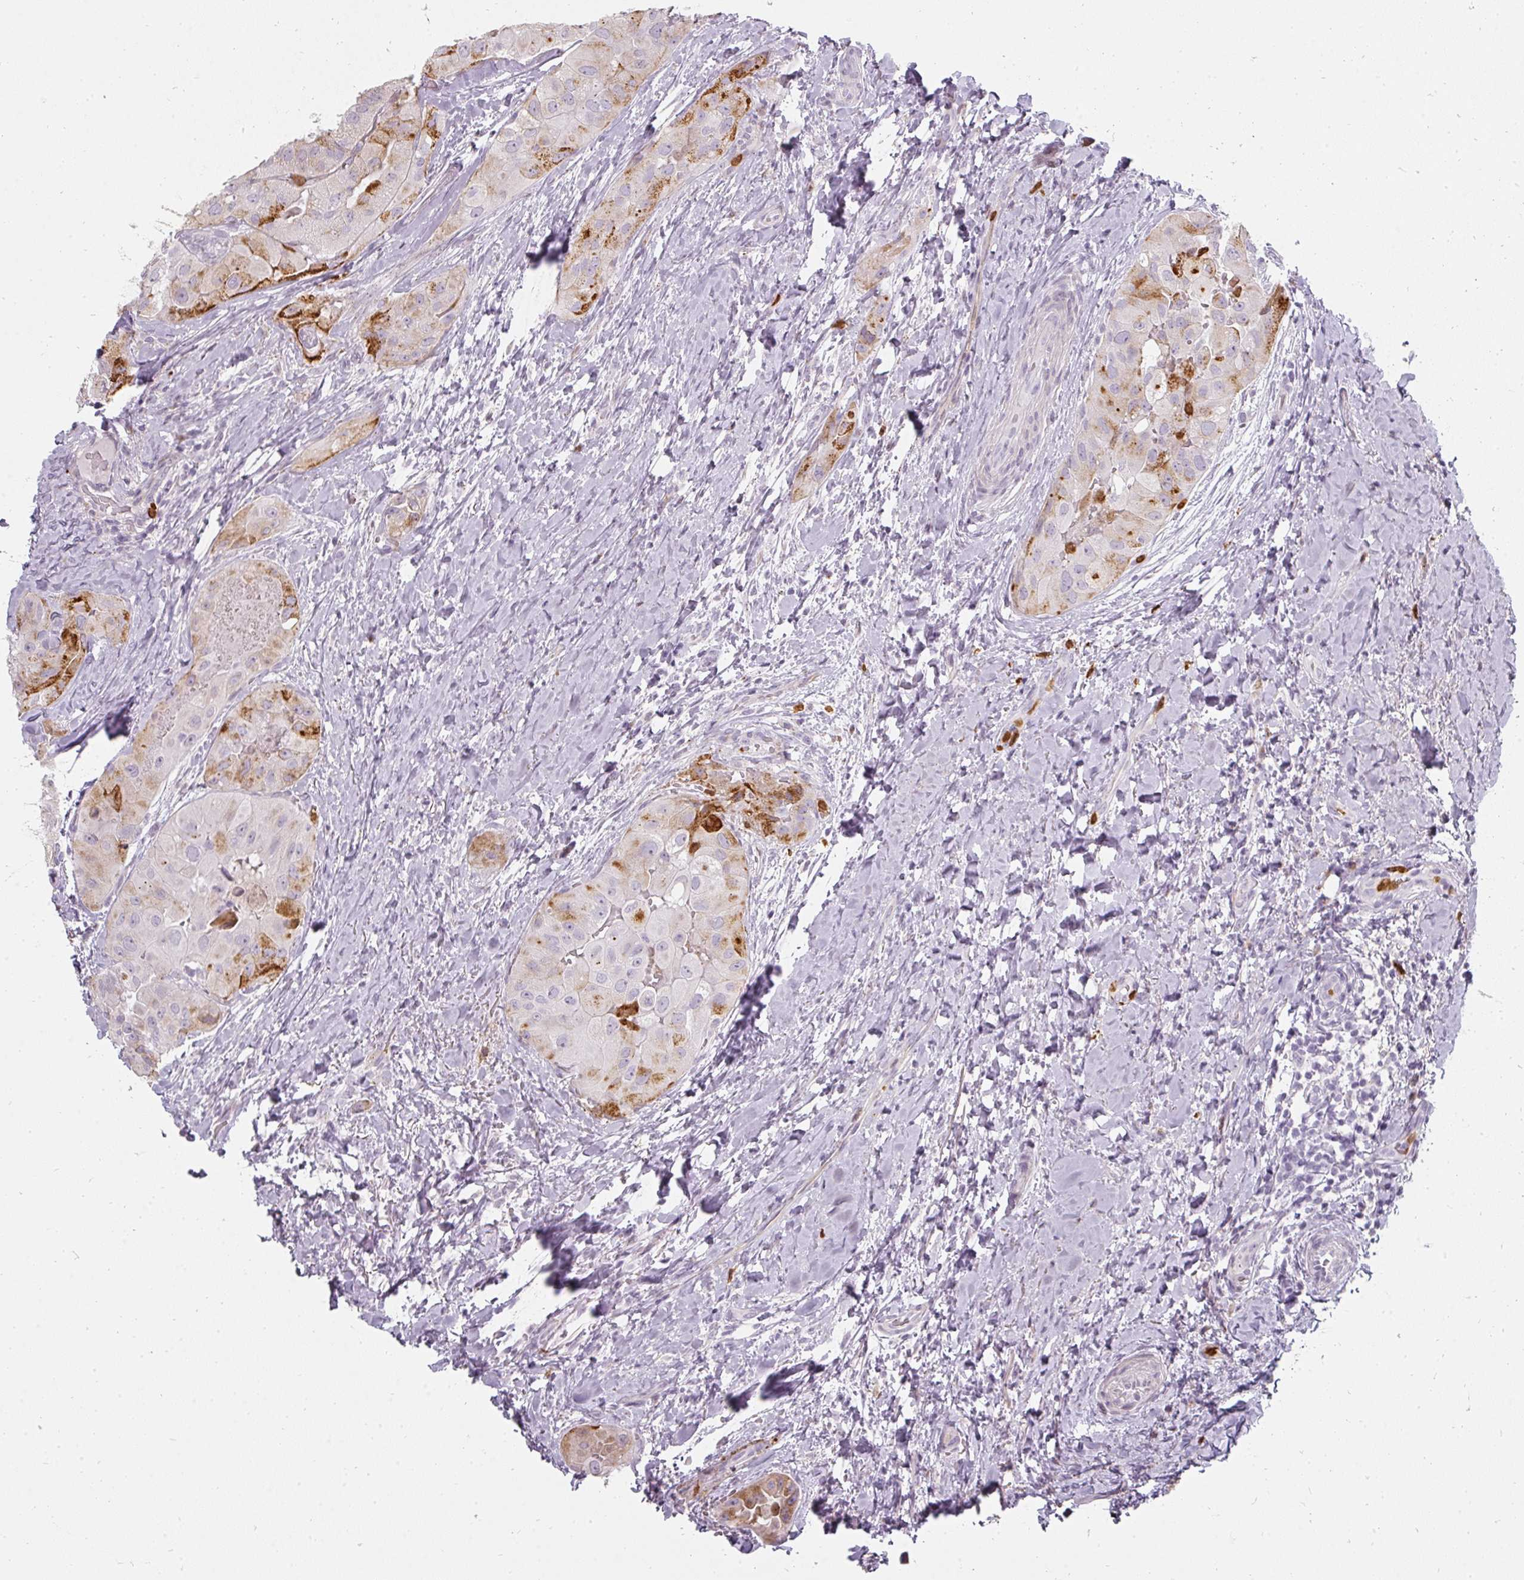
{"staining": {"intensity": "strong", "quantity": "<25%", "location": "cytoplasmic/membranous"}, "tissue": "thyroid cancer", "cell_type": "Tumor cells", "image_type": "cancer", "snomed": [{"axis": "morphology", "description": "Normal tissue, NOS"}, {"axis": "morphology", "description": "Papillary adenocarcinoma, NOS"}, {"axis": "topography", "description": "Thyroid gland"}], "caption": "Strong cytoplasmic/membranous positivity for a protein is present in approximately <25% of tumor cells of thyroid cancer using IHC.", "gene": "BIK", "patient": {"sex": "female", "age": 59}}